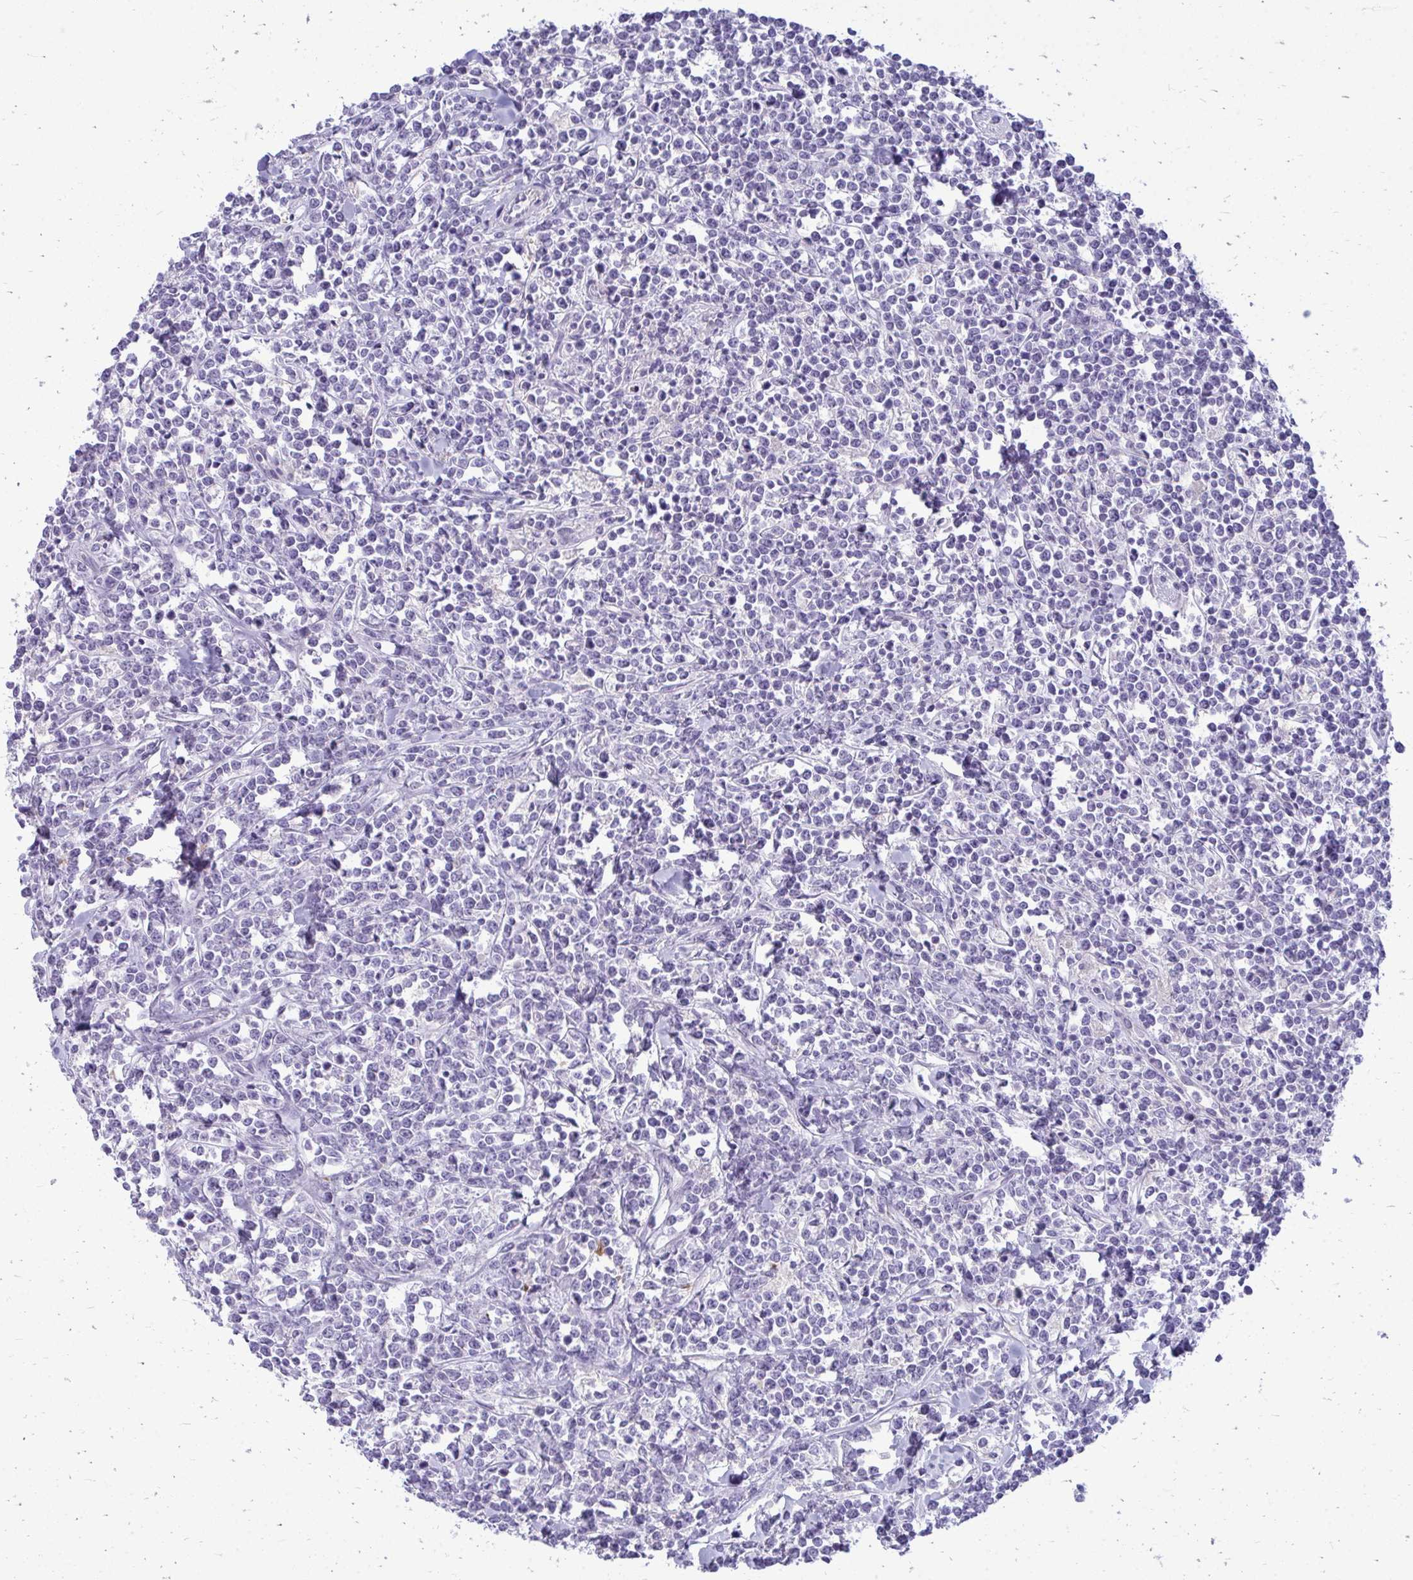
{"staining": {"intensity": "negative", "quantity": "none", "location": "none"}, "tissue": "lymphoma", "cell_type": "Tumor cells", "image_type": "cancer", "snomed": [{"axis": "morphology", "description": "Malignant lymphoma, non-Hodgkin's type, High grade"}, {"axis": "topography", "description": "Small intestine"}, {"axis": "topography", "description": "Colon"}], "caption": "An immunohistochemistry (IHC) image of malignant lymphoma, non-Hodgkin's type (high-grade) is shown. There is no staining in tumor cells of malignant lymphoma, non-Hodgkin's type (high-grade). The staining was performed using DAB (3,3'-diaminobenzidine) to visualize the protein expression in brown, while the nuclei were stained in blue with hematoxylin (Magnification: 20x).", "gene": "FABP3", "patient": {"sex": "male", "age": 8}}